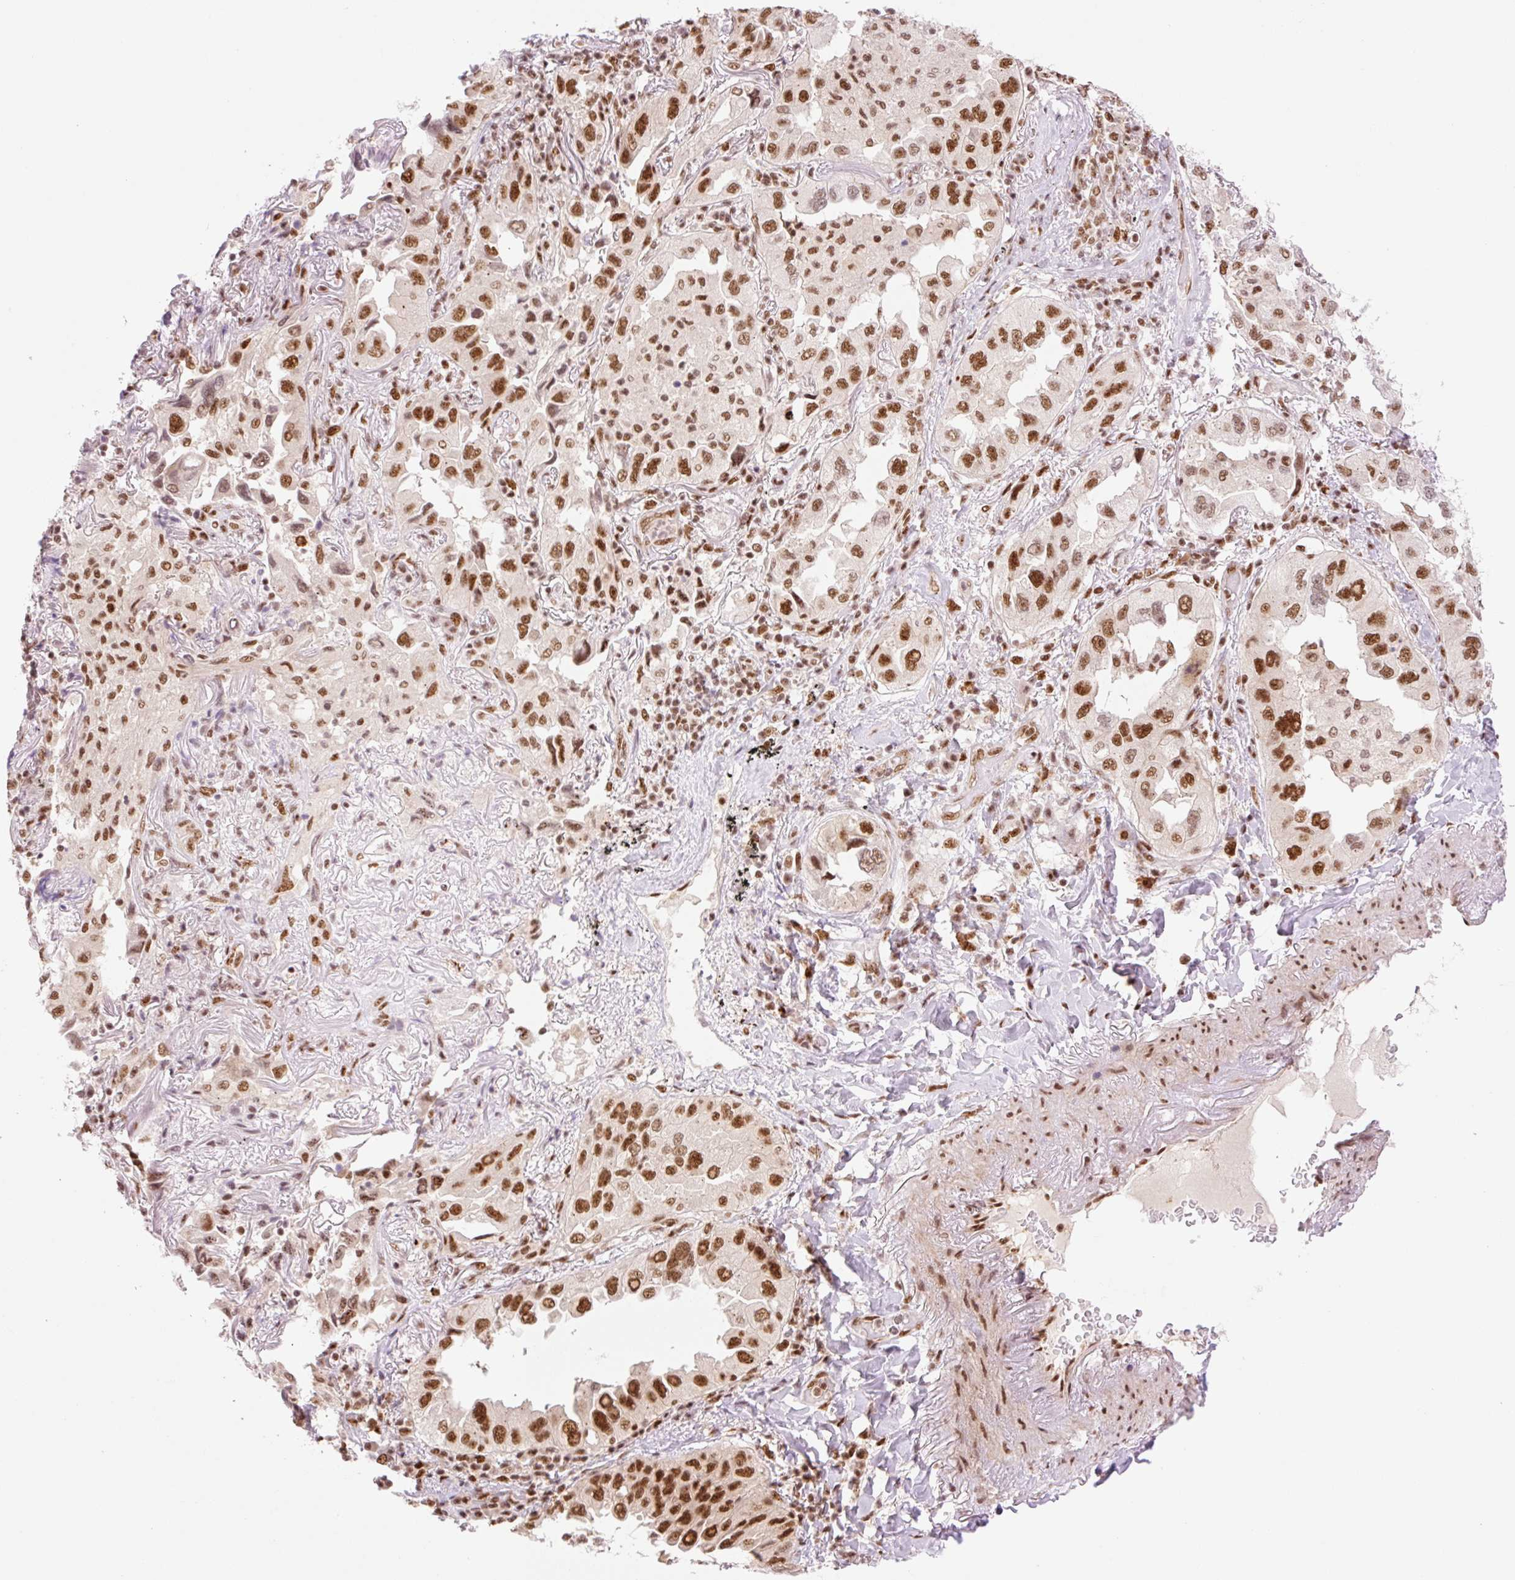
{"staining": {"intensity": "strong", "quantity": ">75%", "location": "nuclear"}, "tissue": "lung cancer", "cell_type": "Tumor cells", "image_type": "cancer", "snomed": [{"axis": "morphology", "description": "Adenocarcinoma, NOS"}, {"axis": "topography", "description": "Lung"}], "caption": "A high-resolution micrograph shows immunohistochemistry (IHC) staining of lung adenocarcinoma, which shows strong nuclear expression in about >75% of tumor cells. (brown staining indicates protein expression, while blue staining denotes nuclei).", "gene": "PRDM11", "patient": {"sex": "female", "age": 69}}